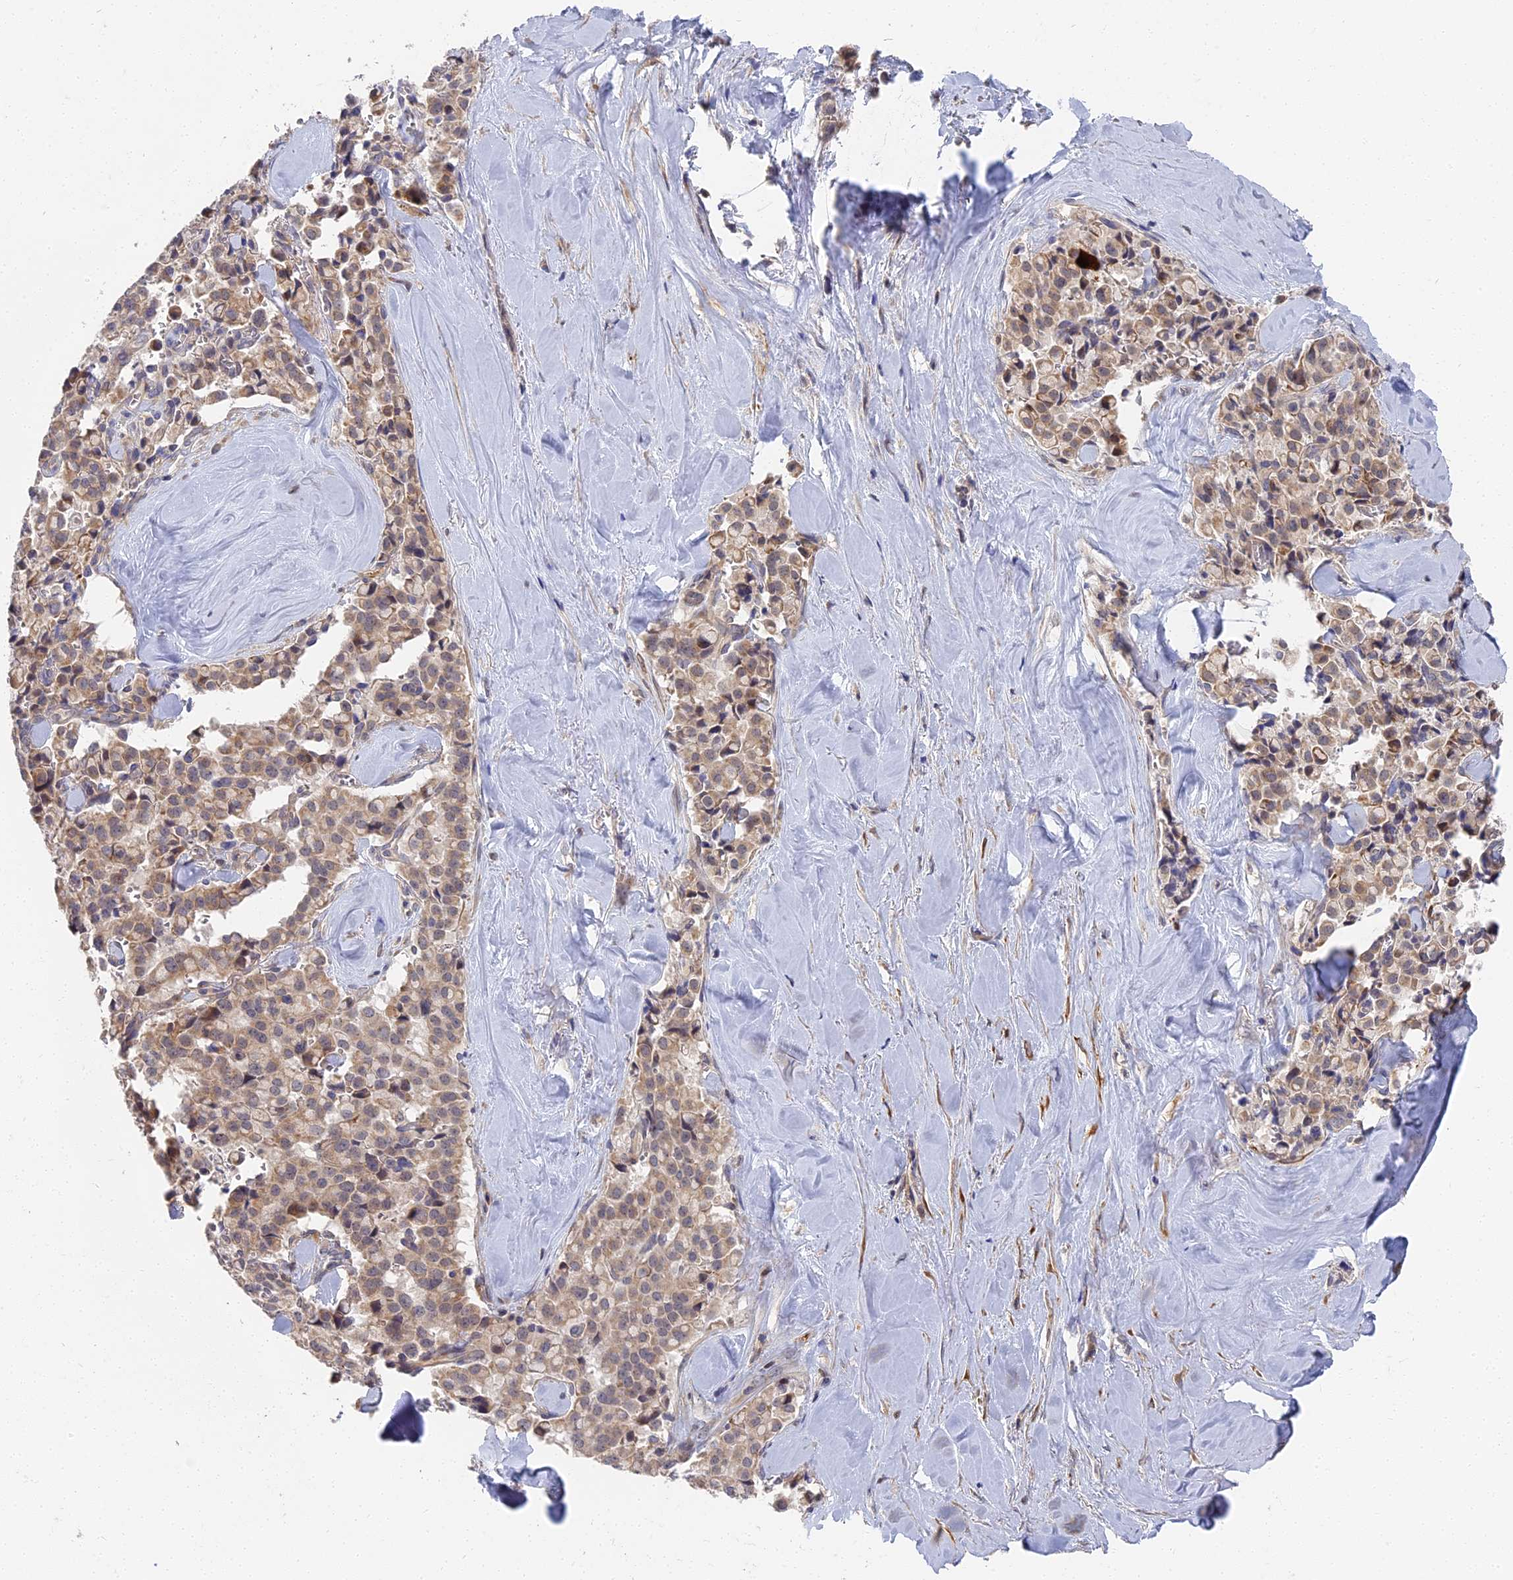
{"staining": {"intensity": "weak", "quantity": "<25%", "location": "cytoplasmic/membranous"}, "tissue": "pancreatic cancer", "cell_type": "Tumor cells", "image_type": "cancer", "snomed": [{"axis": "morphology", "description": "Adenocarcinoma, NOS"}, {"axis": "topography", "description": "Pancreas"}], "caption": "Photomicrograph shows no protein positivity in tumor cells of pancreatic cancer tissue. (DAB immunohistochemistry (IHC), high magnification).", "gene": "CCDC113", "patient": {"sex": "male", "age": 65}}